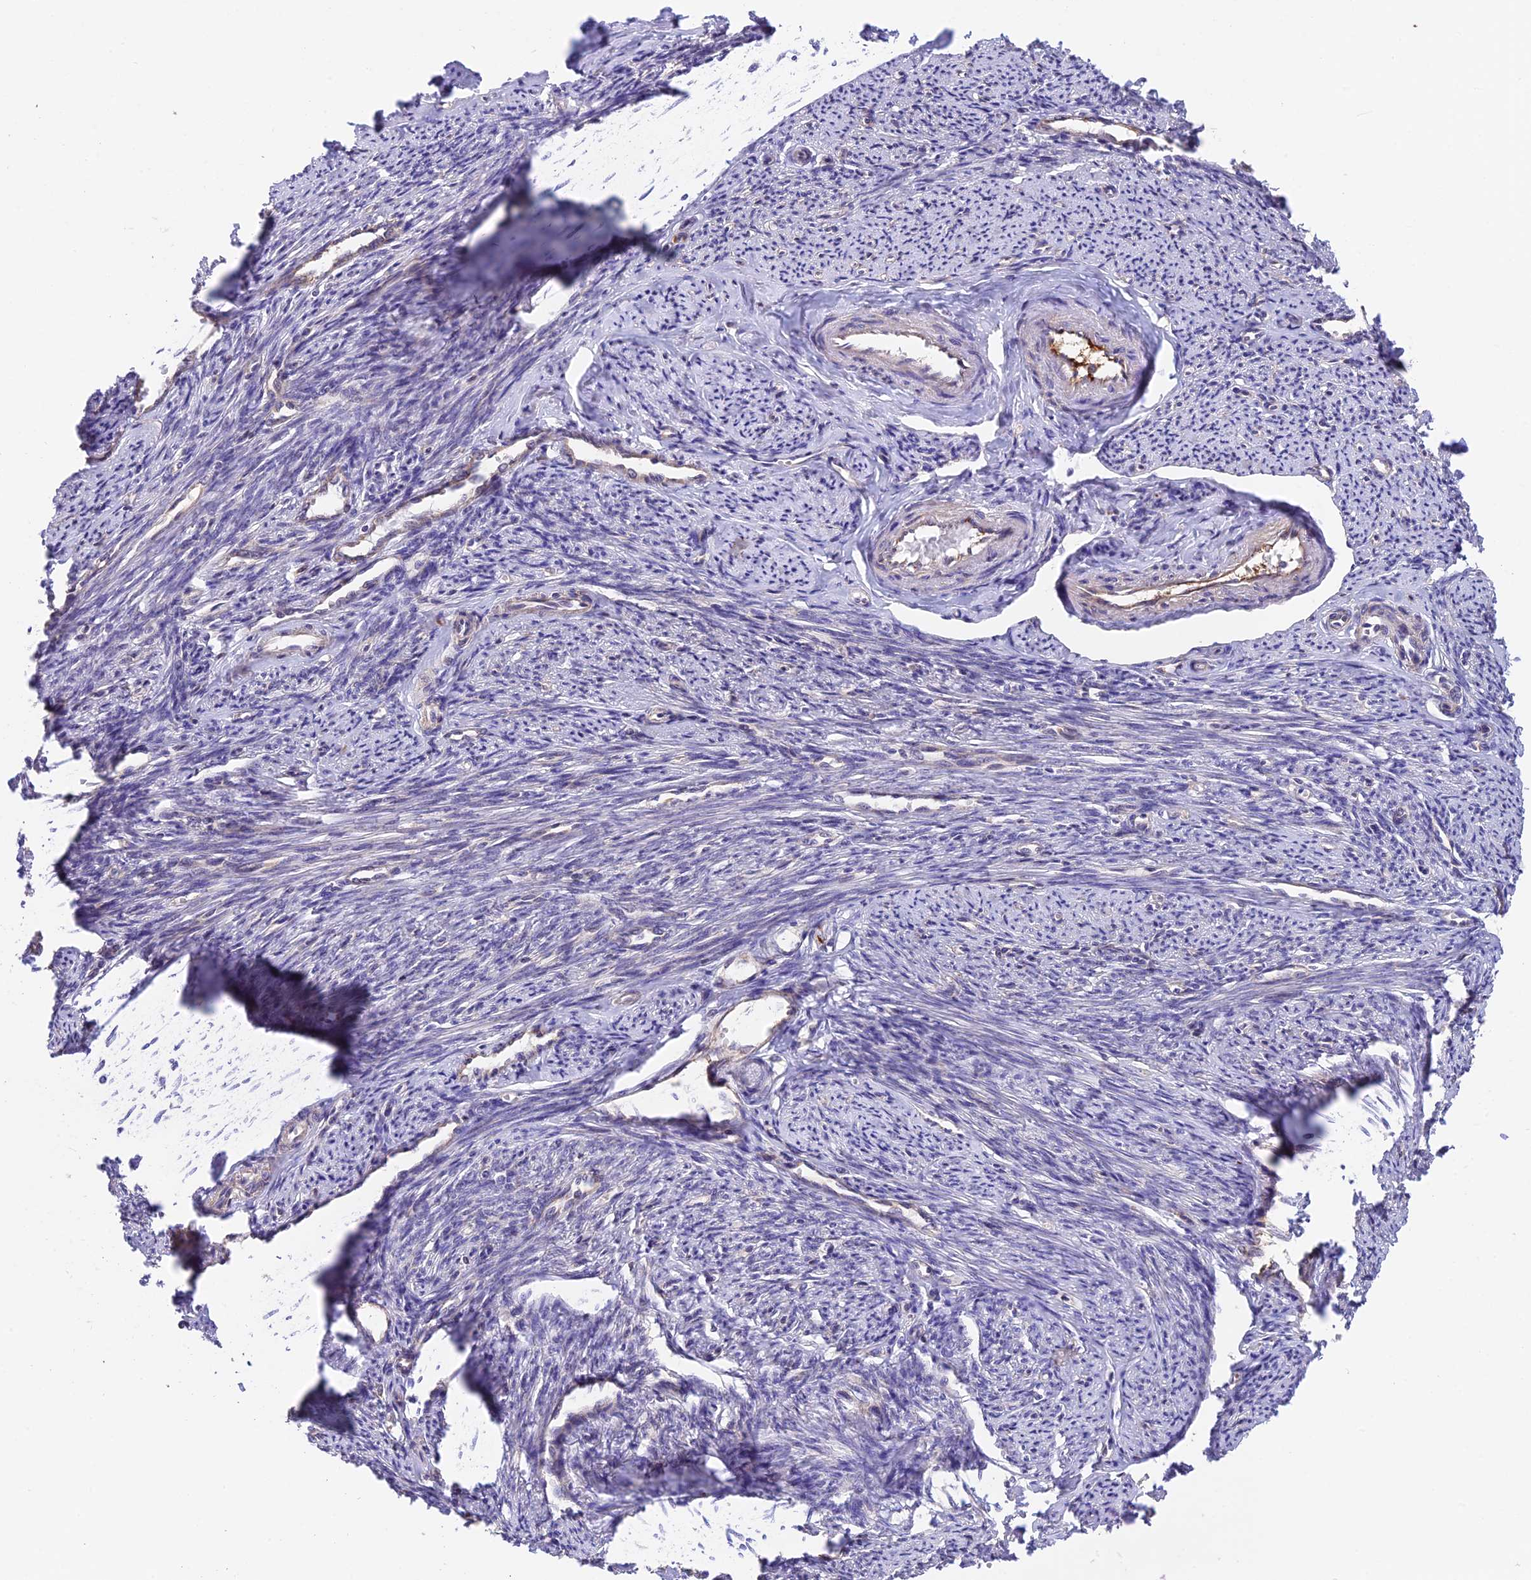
{"staining": {"intensity": "moderate", "quantity": "25%-75%", "location": "cytoplasmic/membranous"}, "tissue": "smooth muscle", "cell_type": "Smooth muscle cells", "image_type": "normal", "snomed": [{"axis": "morphology", "description": "Normal tissue, NOS"}, {"axis": "topography", "description": "Smooth muscle"}, {"axis": "topography", "description": "Uterus"}], "caption": "IHC photomicrograph of normal human smooth muscle stained for a protein (brown), which demonstrates medium levels of moderate cytoplasmic/membranous expression in about 25%-75% of smooth muscle cells.", "gene": "MNS1", "patient": {"sex": "female", "age": 59}}